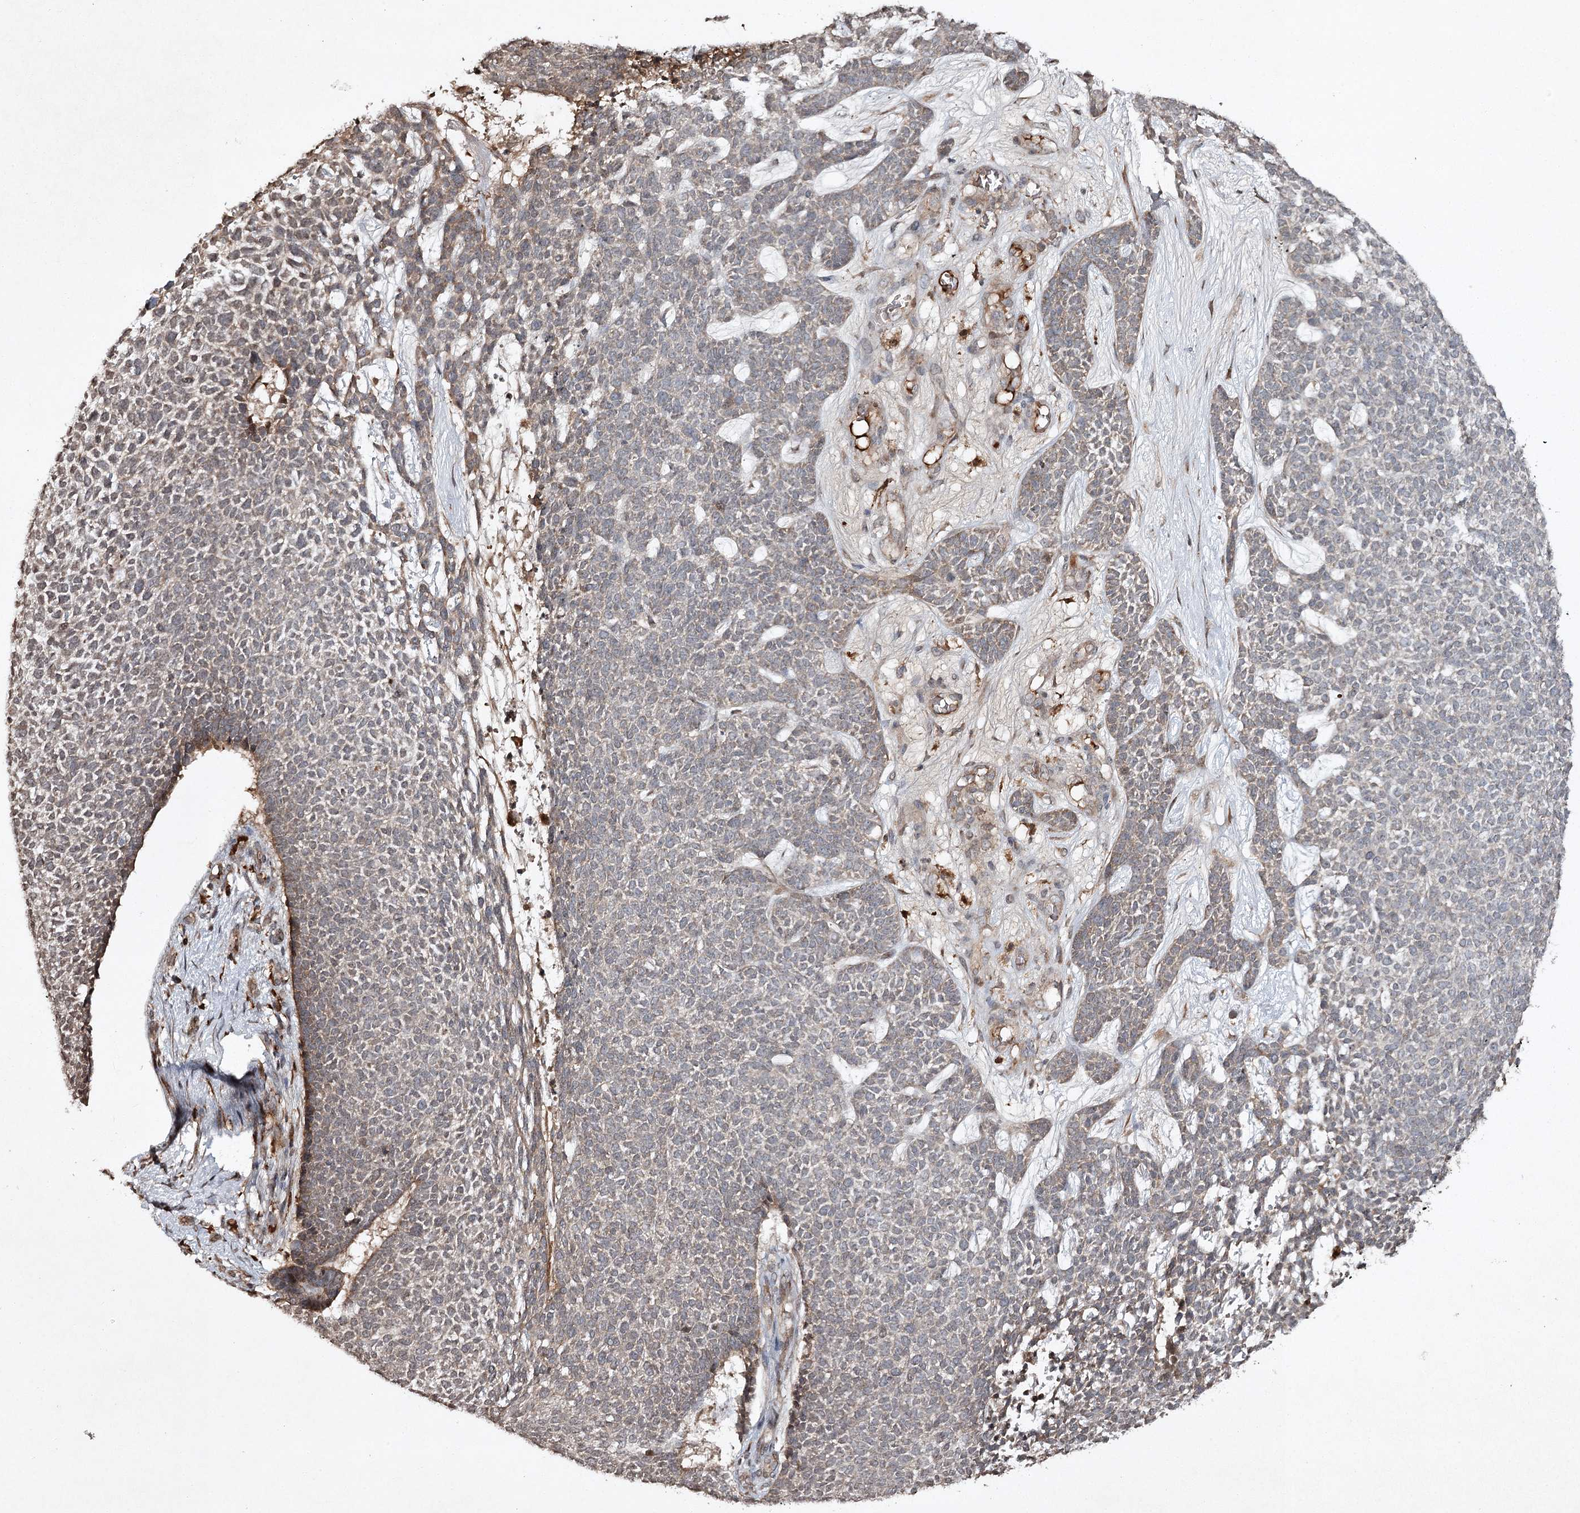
{"staining": {"intensity": "negative", "quantity": "none", "location": "none"}, "tissue": "skin cancer", "cell_type": "Tumor cells", "image_type": "cancer", "snomed": [{"axis": "morphology", "description": "Basal cell carcinoma"}, {"axis": "topography", "description": "Skin"}], "caption": "Image shows no significant protein expression in tumor cells of skin cancer.", "gene": "CYP2B6", "patient": {"sex": "female", "age": 84}}